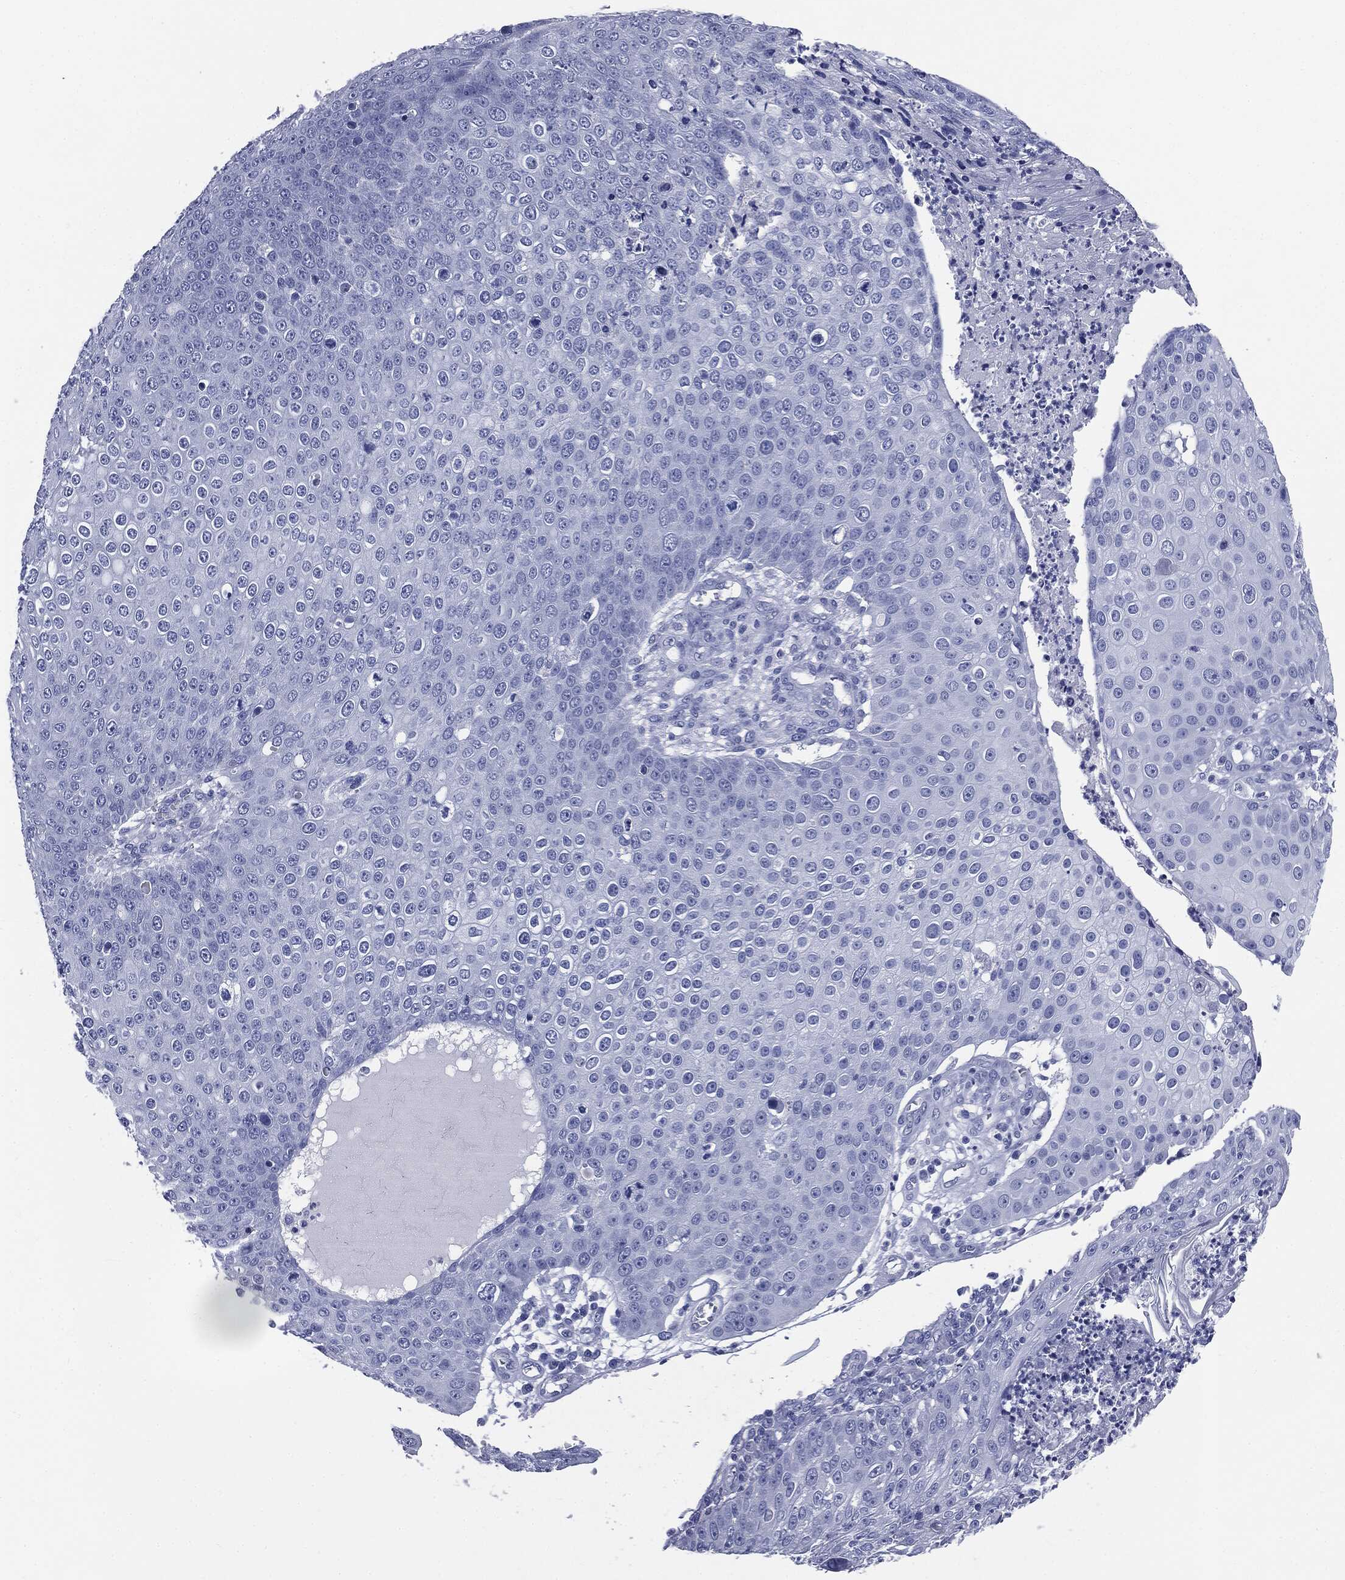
{"staining": {"intensity": "negative", "quantity": "none", "location": "none"}, "tissue": "skin cancer", "cell_type": "Tumor cells", "image_type": "cancer", "snomed": [{"axis": "morphology", "description": "Squamous cell carcinoma, NOS"}, {"axis": "topography", "description": "Skin"}], "caption": "Immunohistochemical staining of skin cancer (squamous cell carcinoma) shows no significant positivity in tumor cells.", "gene": "ATP2A1", "patient": {"sex": "male", "age": 71}}